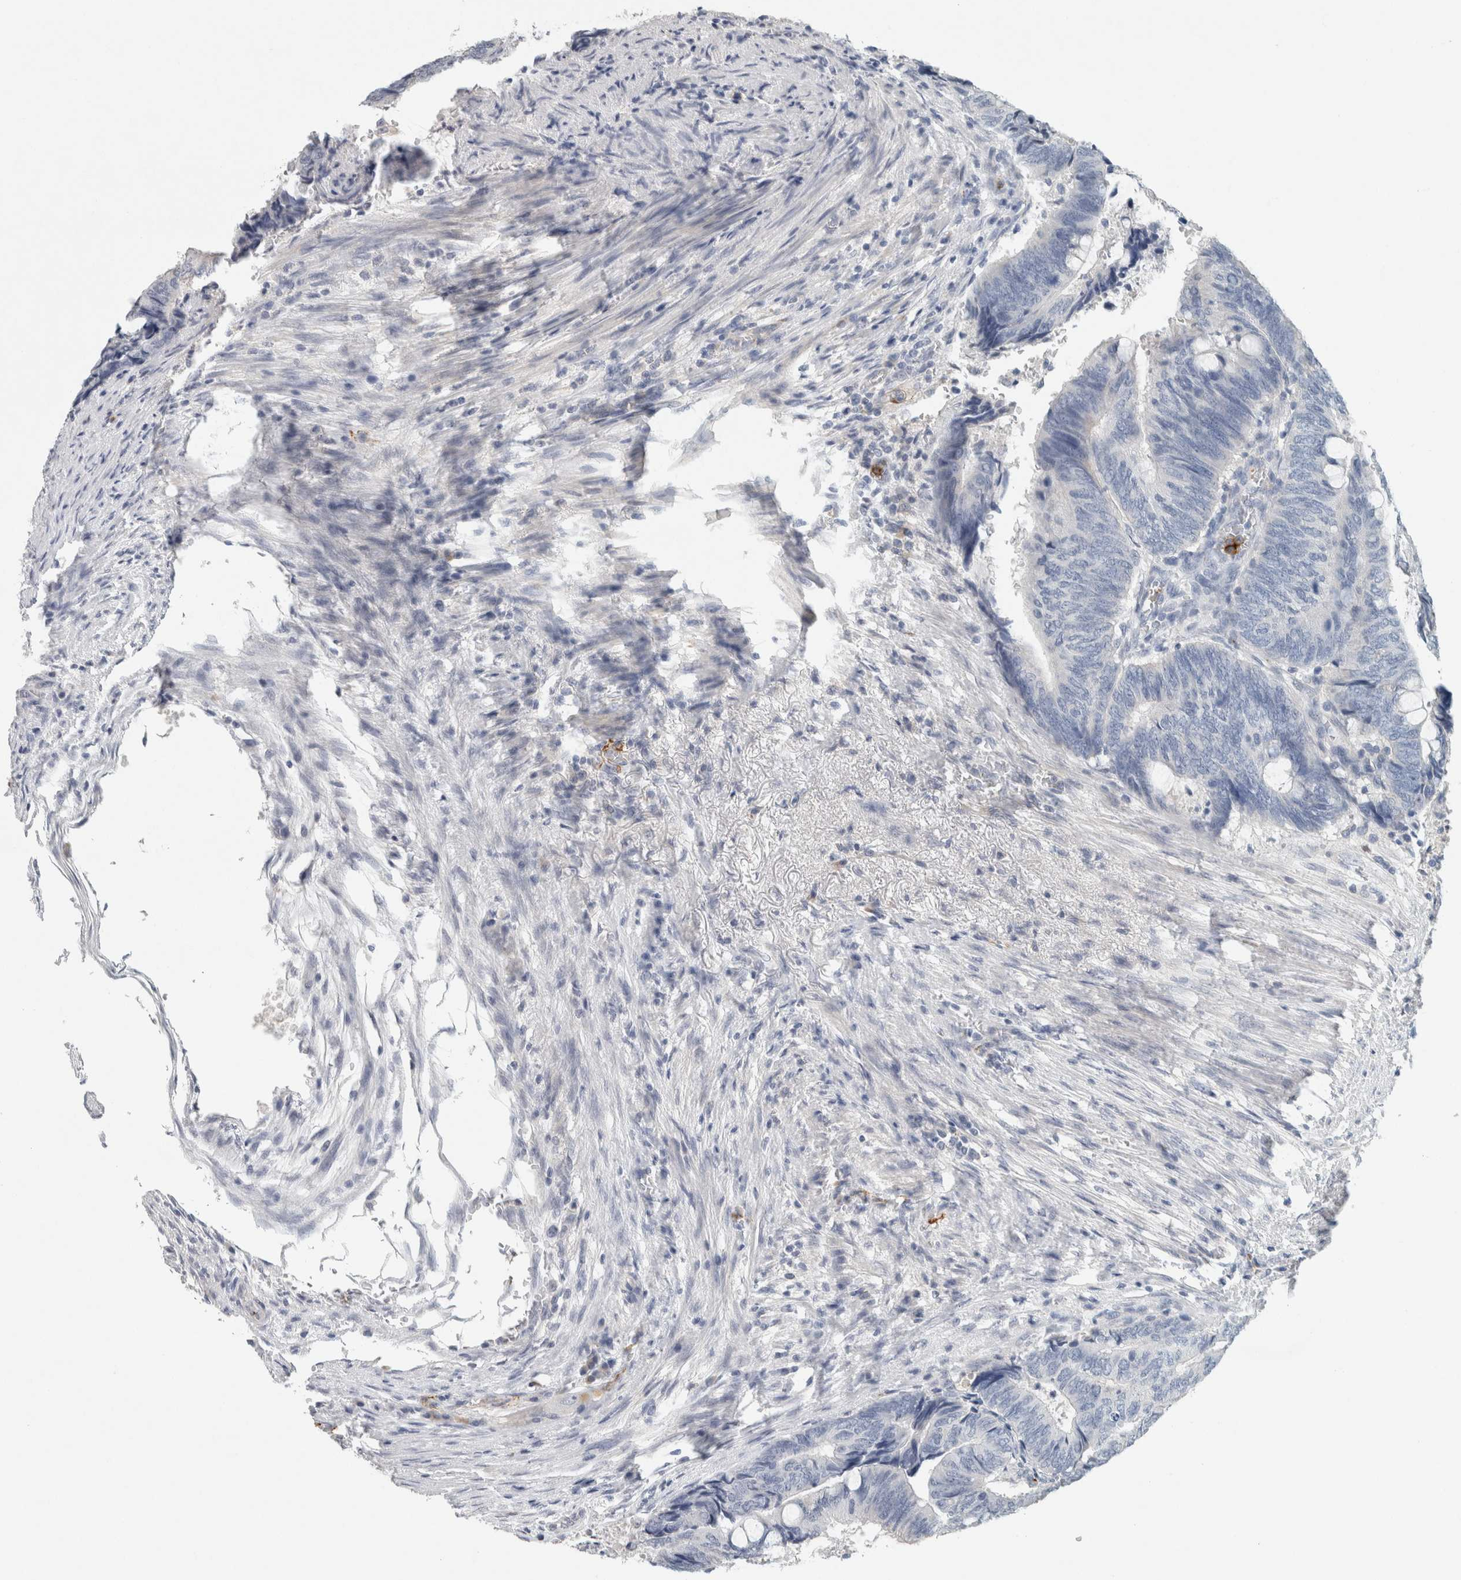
{"staining": {"intensity": "negative", "quantity": "none", "location": "none"}, "tissue": "colorectal cancer", "cell_type": "Tumor cells", "image_type": "cancer", "snomed": [{"axis": "morphology", "description": "Normal tissue, NOS"}, {"axis": "morphology", "description": "Adenocarcinoma, NOS"}, {"axis": "topography", "description": "Rectum"}, {"axis": "topography", "description": "Peripheral nerve tissue"}], "caption": "A high-resolution photomicrograph shows immunohistochemistry staining of colorectal cancer, which demonstrates no significant staining in tumor cells.", "gene": "CD36", "patient": {"sex": "male", "age": 92}}